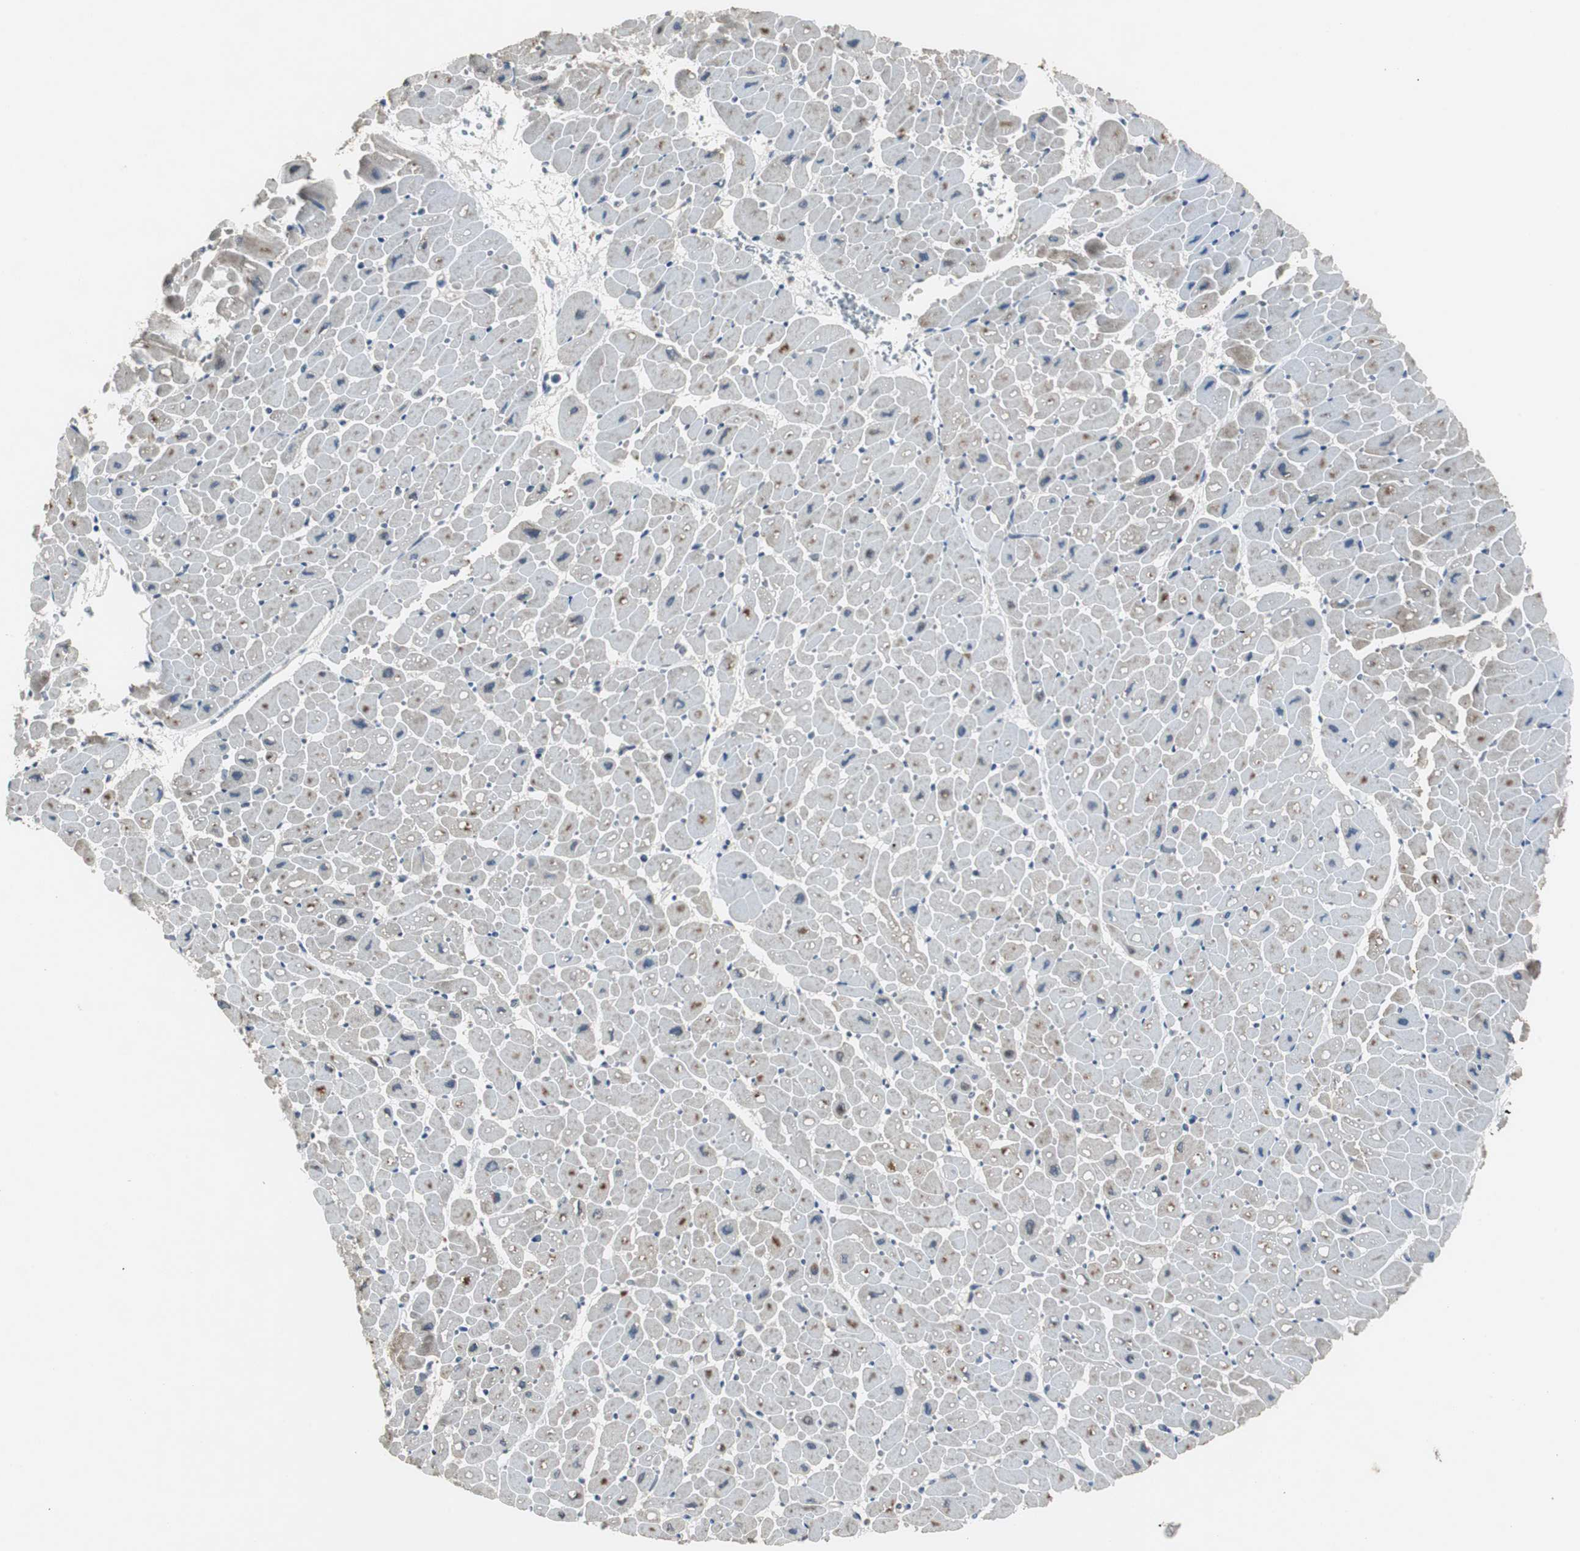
{"staining": {"intensity": "strong", "quantity": "25%-75%", "location": "cytoplasmic/membranous"}, "tissue": "heart muscle", "cell_type": "Cardiomyocytes", "image_type": "normal", "snomed": [{"axis": "morphology", "description": "Normal tissue, NOS"}, {"axis": "topography", "description": "Heart"}], "caption": "Heart muscle stained with immunohistochemistry displays strong cytoplasmic/membranous staining in about 25%-75% of cardiomyocytes.", "gene": "MYT1", "patient": {"sex": "male", "age": 45}}